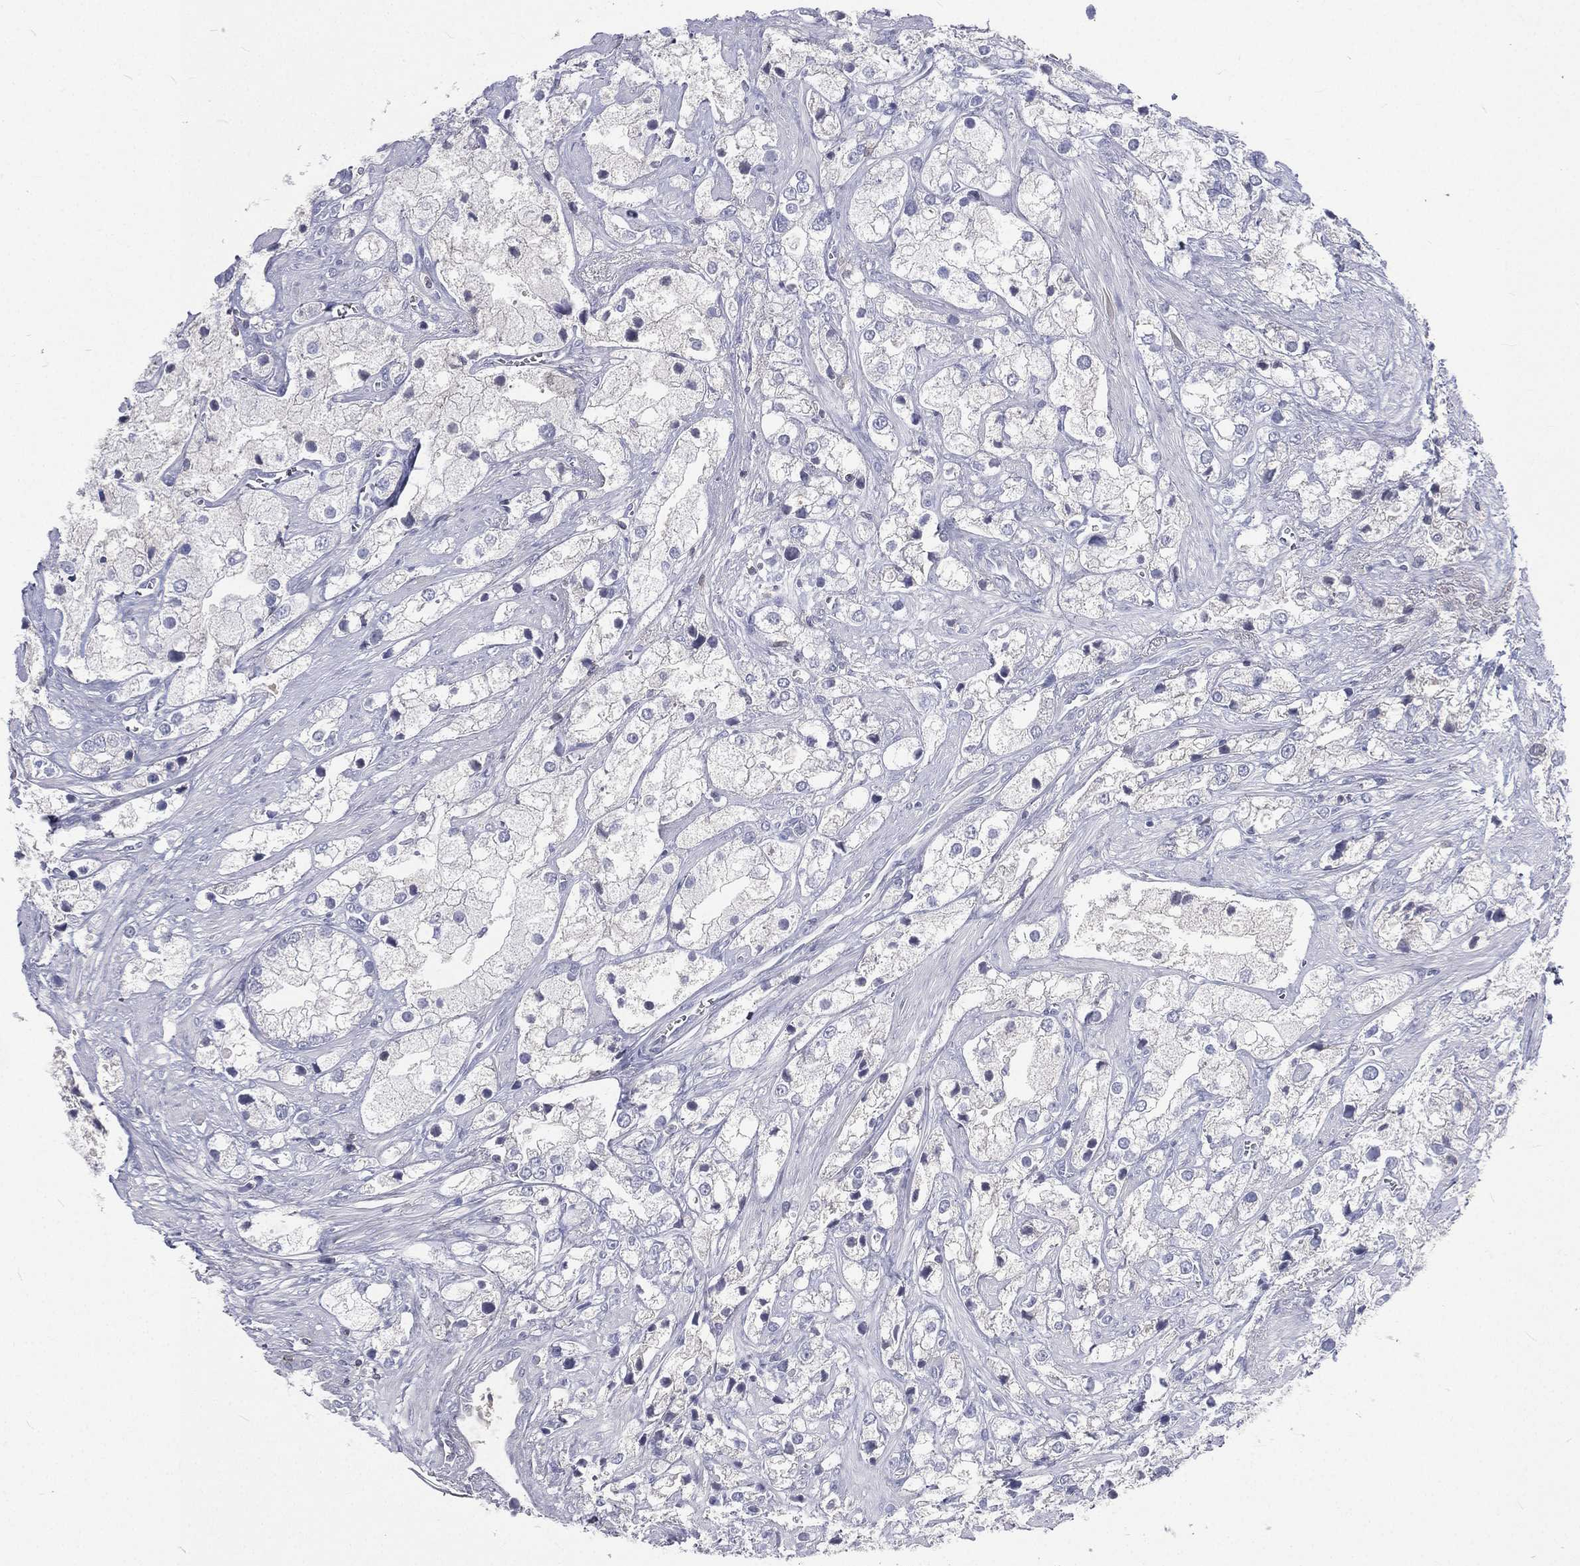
{"staining": {"intensity": "negative", "quantity": "none", "location": "none"}, "tissue": "prostate cancer", "cell_type": "Tumor cells", "image_type": "cancer", "snomed": [{"axis": "morphology", "description": "Adenocarcinoma, NOS"}, {"axis": "topography", "description": "Prostate and seminal vesicle, NOS"}, {"axis": "topography", "description": "Prostate"}], "caption": "Immunohistochemistry (IHC) image of human prostate cancer stained for a protein (brown), which reveals no expression in tumor cells.", "gene": "CD3D", "patient": {"sex": "male", "age": 79}}